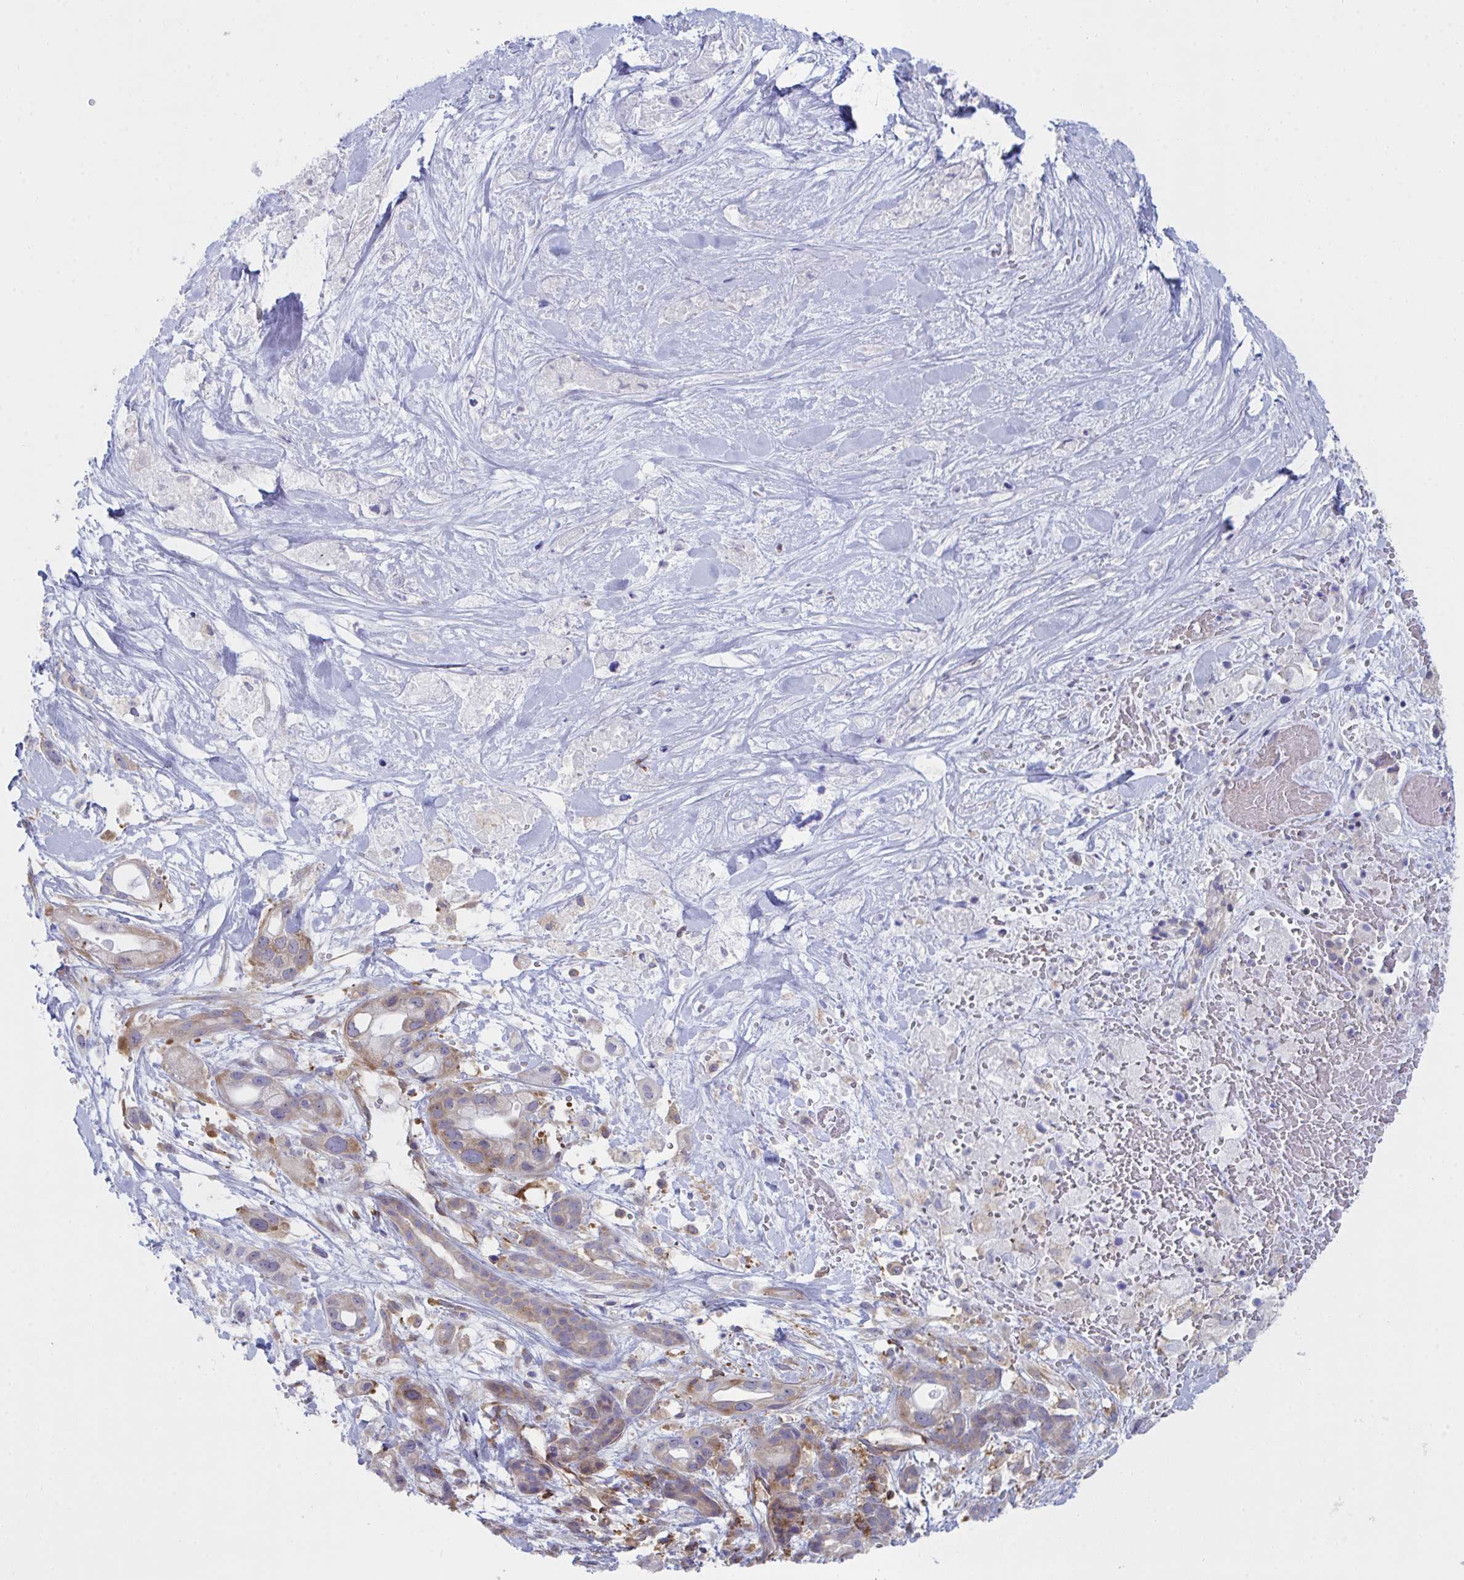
{"staining": {"intensity": "weak", "quantity": "<25%", "location": "cytoplasmic/membranous"}, "tissue": "pancreatic cancer", "cell_type": "Tumor cells", "image_type": "cancer", "snomed": [{"axis": "morphology", "description": "Adenocarcinoma, NOS"}, {"axis": "topography", "description": "Pancreas"}], "caption": "DAB immunohistochemical staining of pancreatic adenocarcinoma reveals no significant staining in tumor cells.", "gene": "WNK1", "patient": {"sex": "male", "age": 44}}